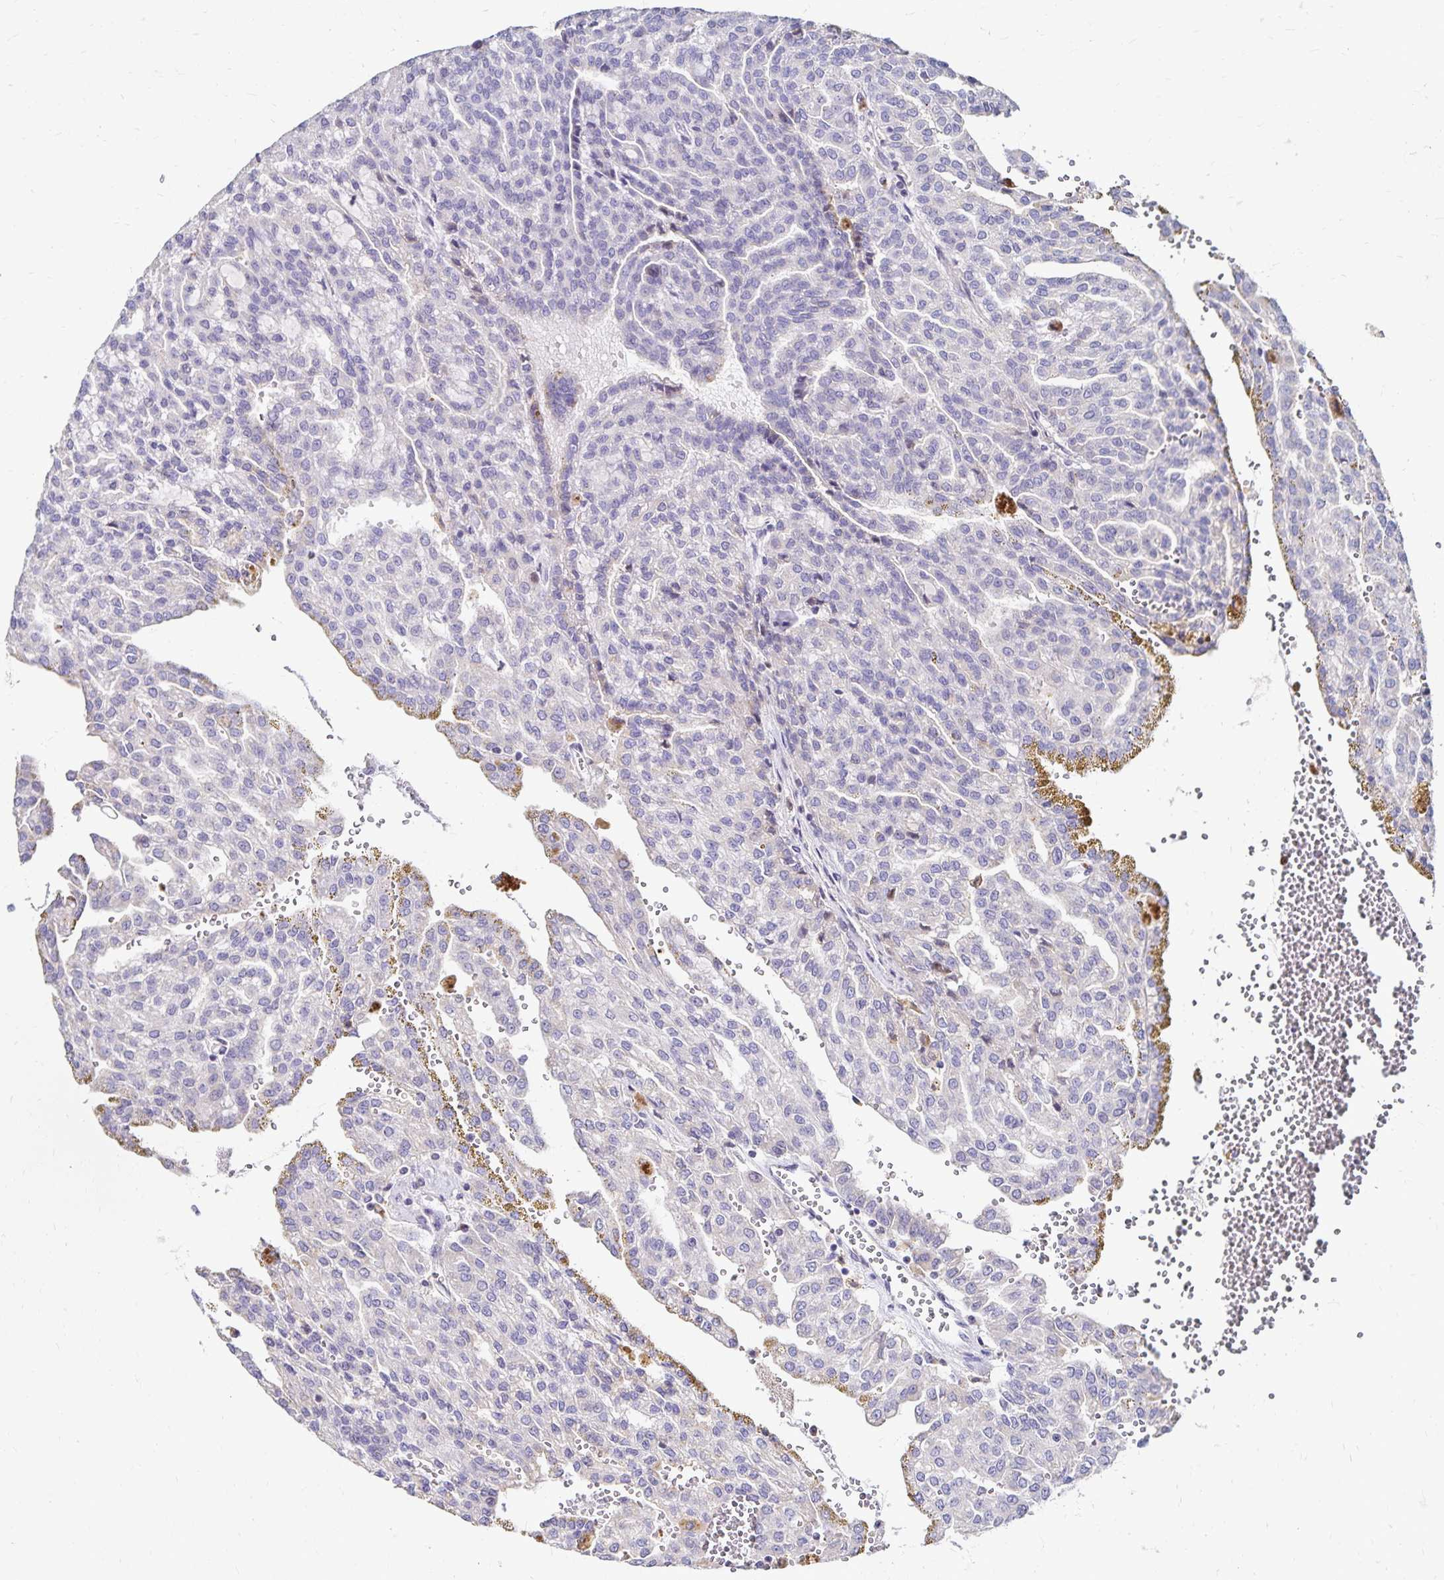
{"staining": {"intensity": "negative", "quantity": "none", "location": "none"}, "tissue": "renal cancer", "cell_type": "Tumor cells", "image_type": "cancer", "snomed": [{"axis": "morphology", "description": "Adenocarcinoma, NOS"}, {"axis": "topography", "description": "Kidney"}], "caption": "DAB (3,3'-diaminobenzidine) immunohistochemical staining of renal cancer shows no significant staining in tumor cells. (Brightfield microscopy of DAB immunohistochemistry (IHC) at high magnification).", "gene": "PAX5", "patient": {"sex": "male", "age": 63}}